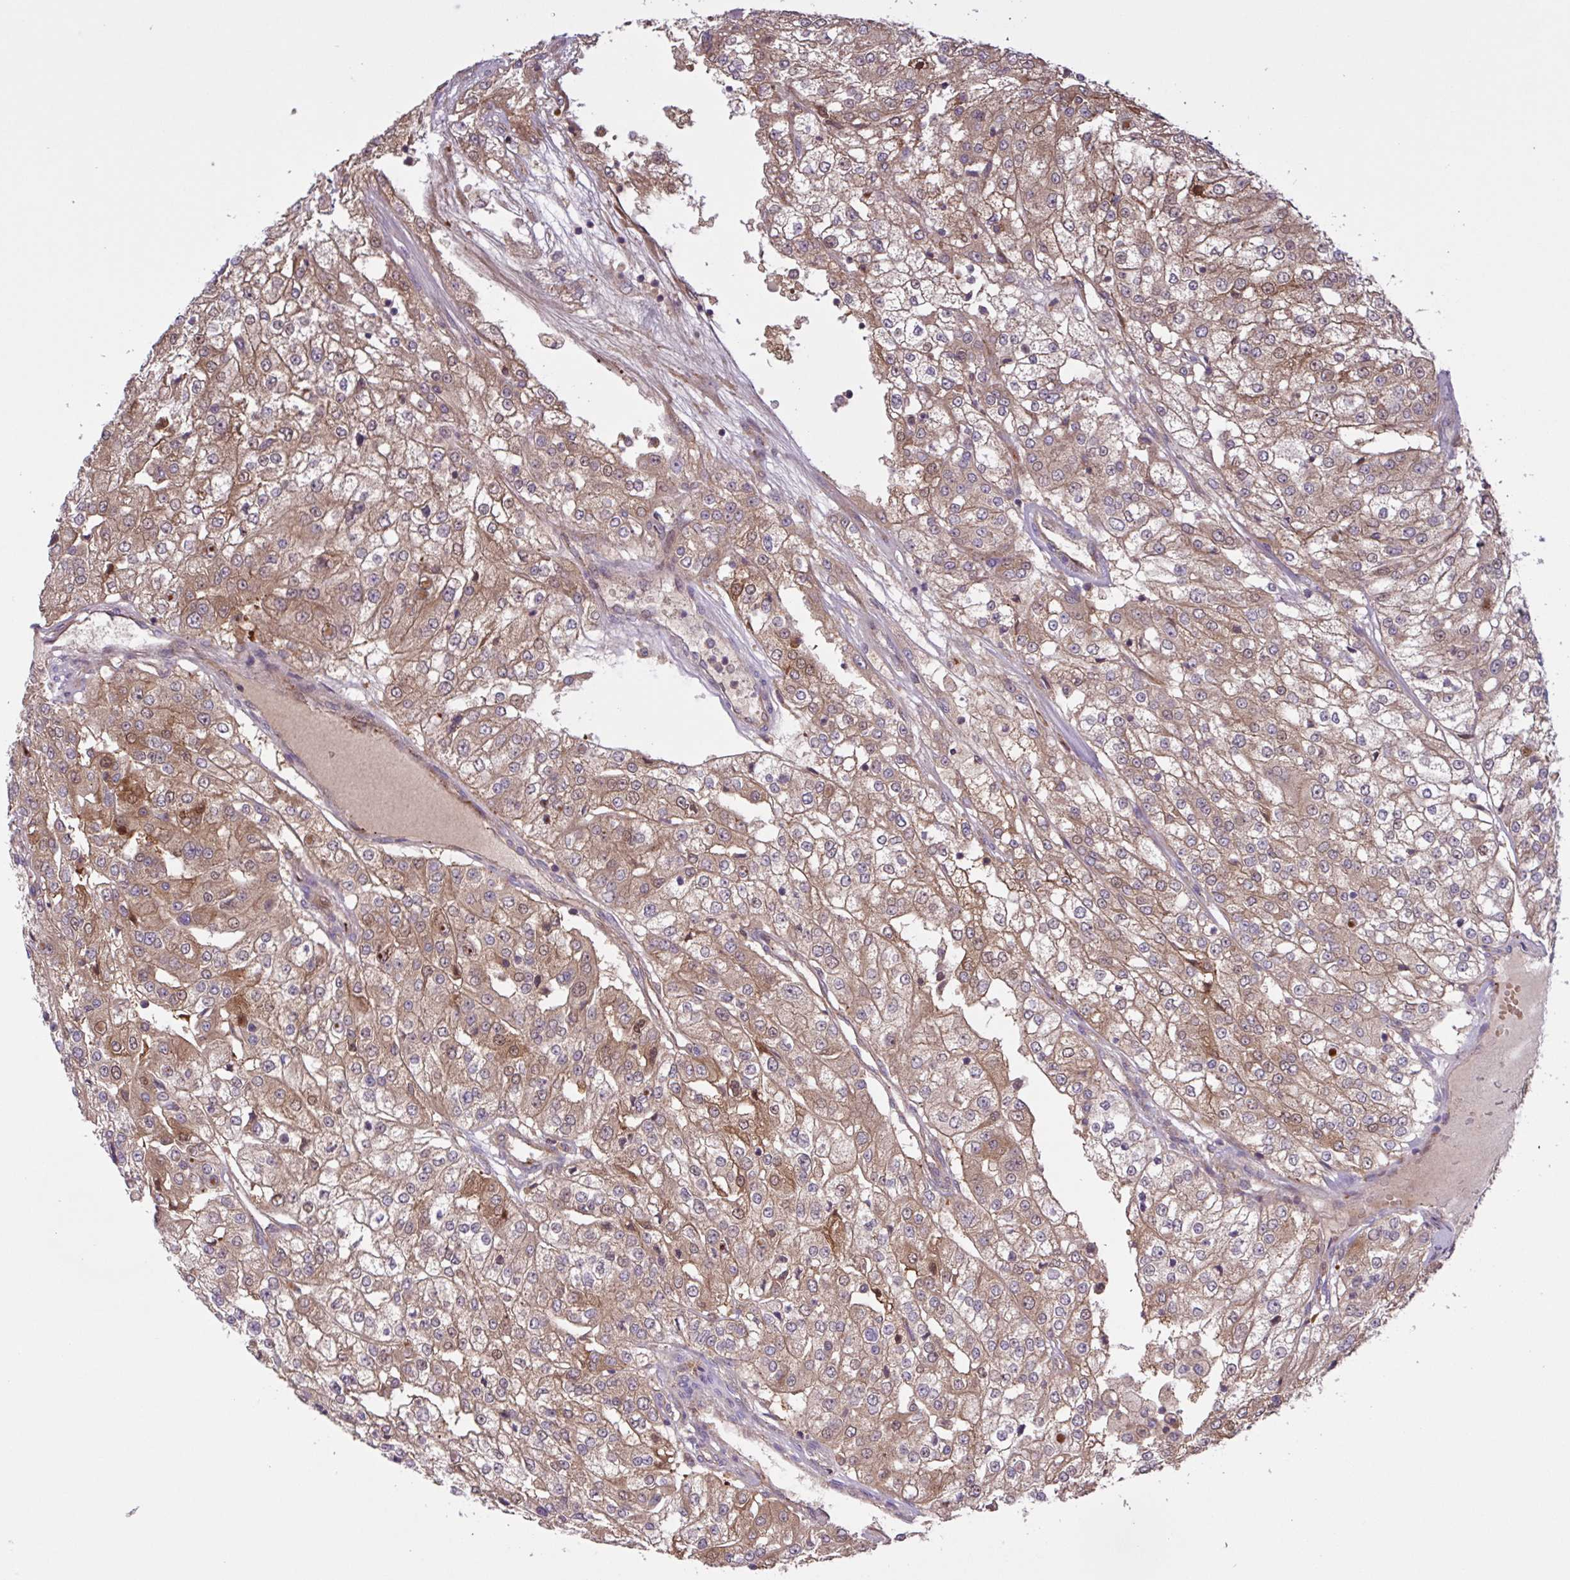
{"staining": {"intensity": "moderate", "quantity": ">75%", "location": "cytoplasmic/membranous"}, "tissue": "renal cancer", "cell_type": "Tumor cells", "image_type": "cancer", "snomed": [{"axis": "morphology", "description": "Adenocarcinoma, NOS"}, {"axis": "topography", "description": "Kidney"}], "caption": "IHC histopathology image of human adenocarcinoma (renal) stained for a protein (brown), which exhibits medium levels of moderate cytoplasmic/membranous staining in about >75% of tumor cells.", "gene": "INTS10", "patient": {"sex": "female", "age": 63}}